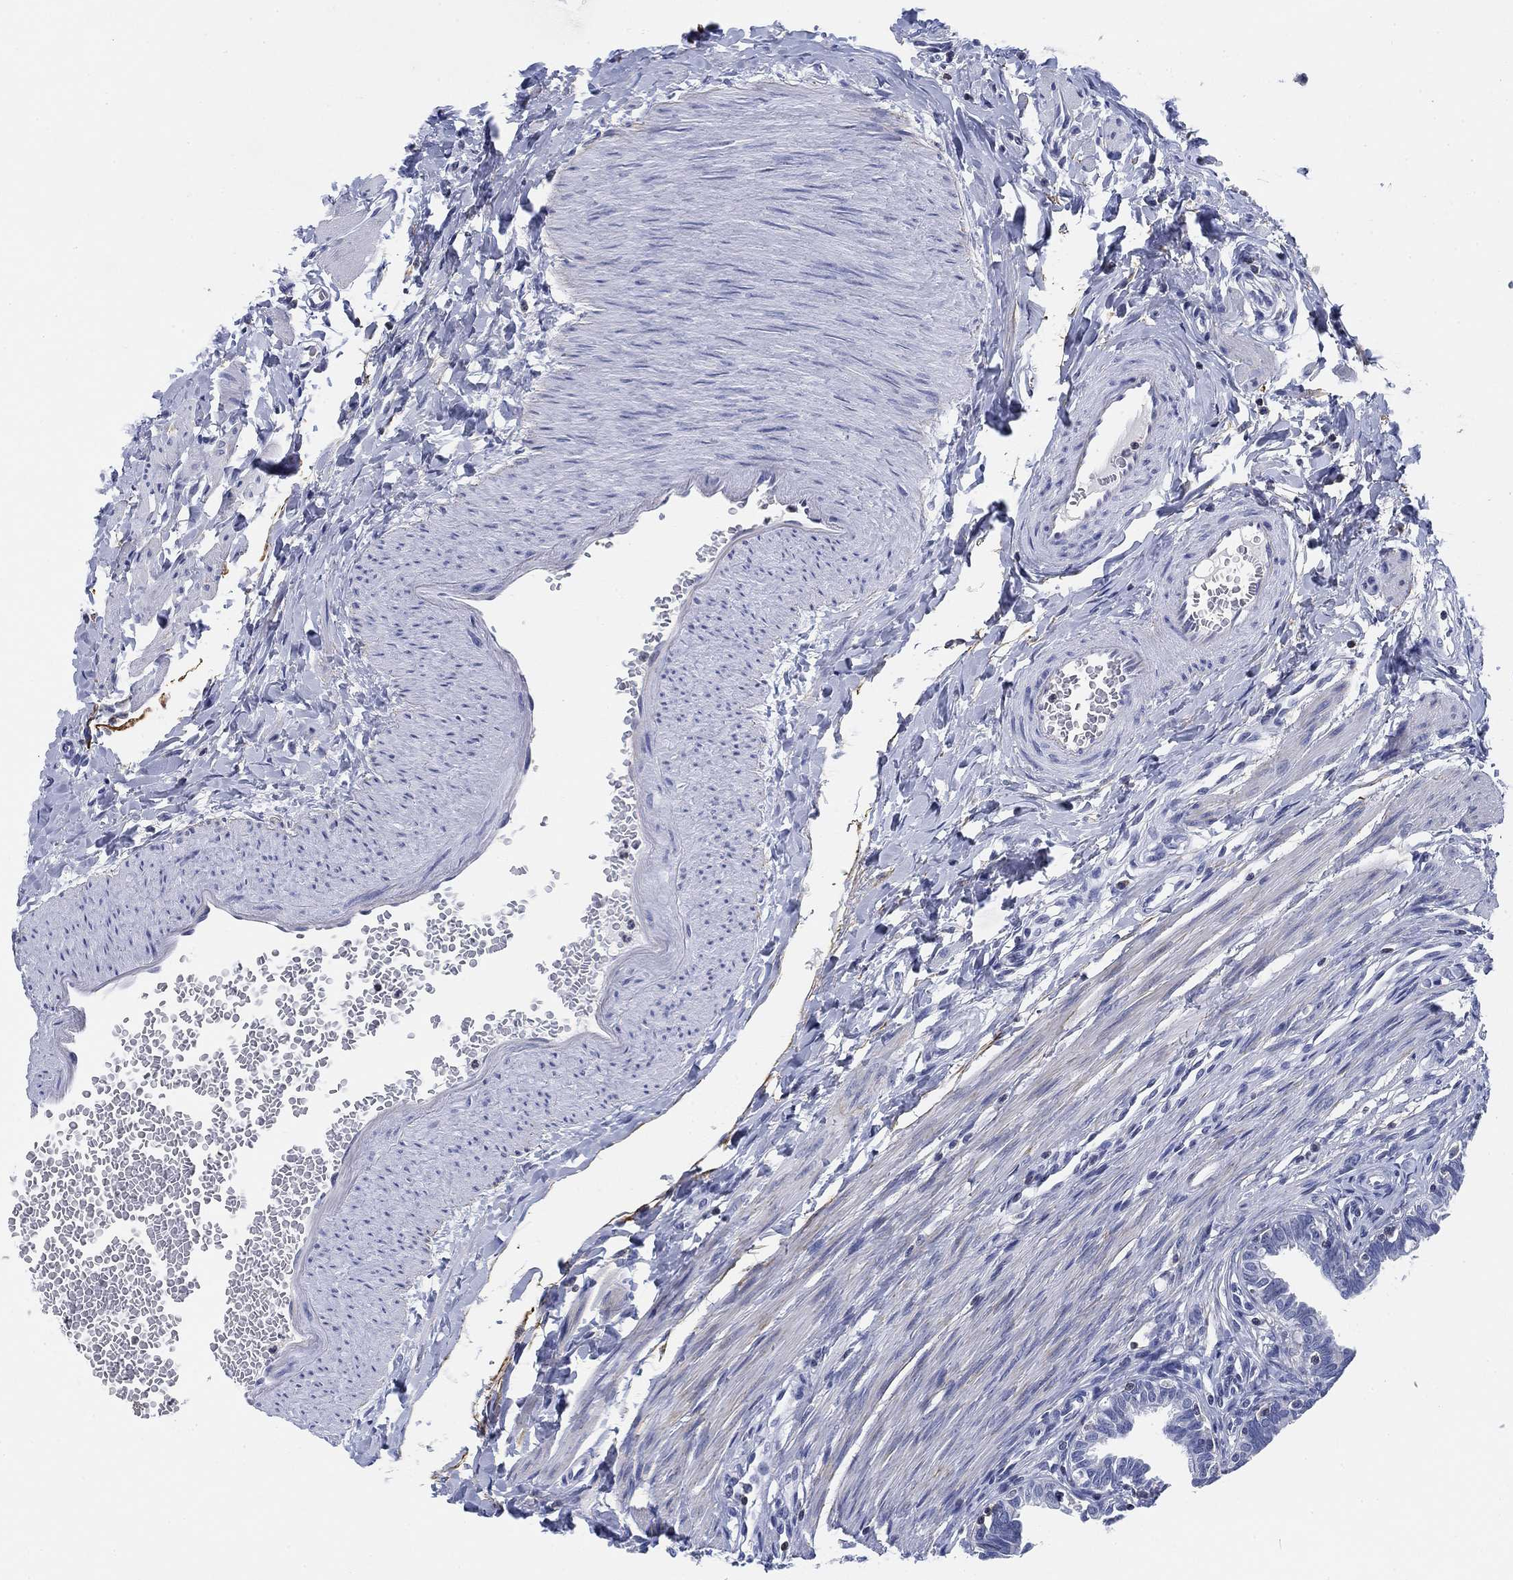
{"staining": {"intensity": "negative", "quantity": "none", "location": "none"}, "tissue": "fallopian tube", "cell_type": "Glandular cells", "image_type": "normal", "snomed": [{"axis": "morphology", "description": "Normal tissue, NOS"}, {"axis": "topography", "description": "Fallopian tube"}], "caption": "Immunohistochemistry histopathology image of normal fallopian tube: human fallopian tube stained with DAB (3,3'-diaminobenzidine) reveals no significant protein staining in glandular cells.", "gene": "FYB1", "patient": {"sex": "female", "age": 36}}